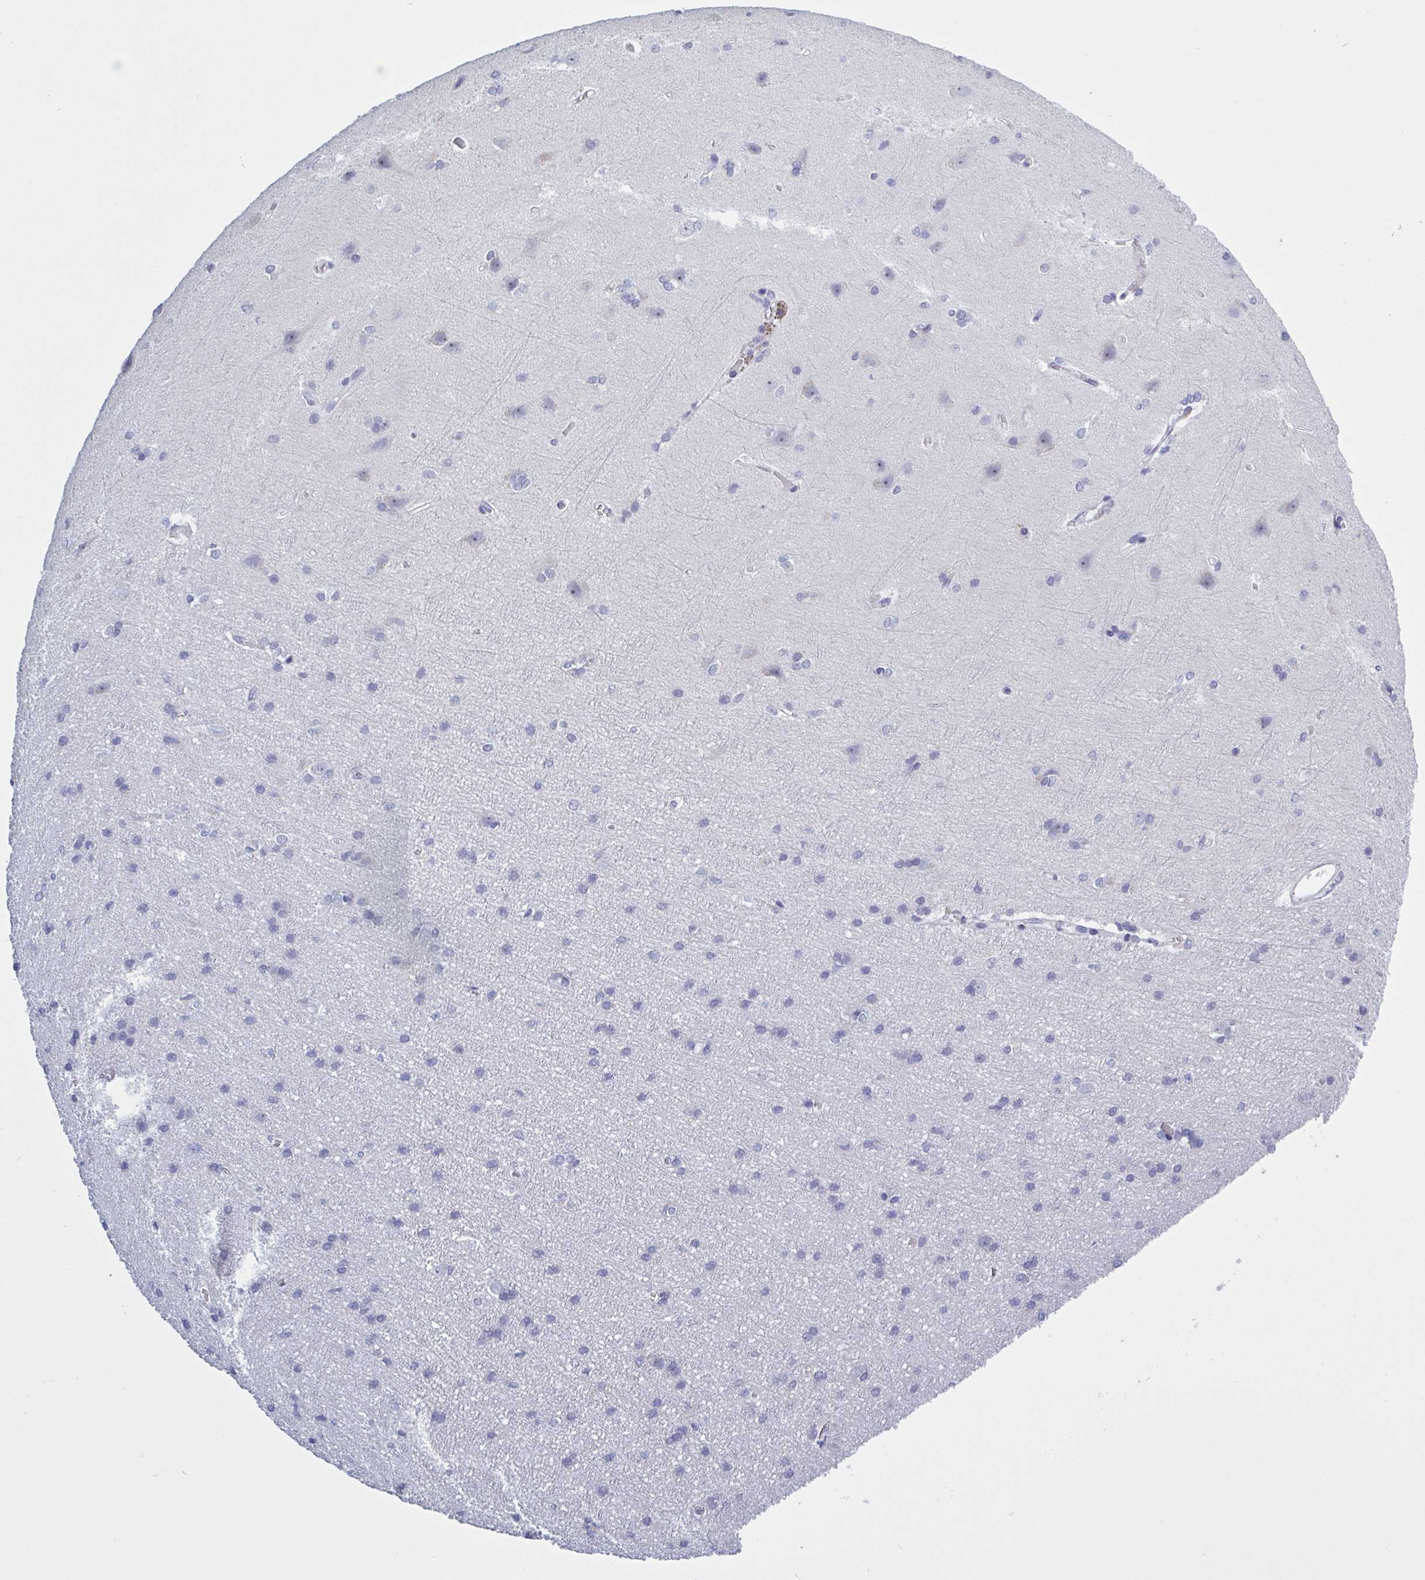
{"staining": {"intensity": "negative", "quantity": "none", "location": "none"}, "tissue": "cerebral cortex", "cell_type": "Endothelial cells", "image_type": "normal", "snomed": [{"axis": "morphology", "description": "Normal tissue, NOS"}, {"axis": "topography", "description": "Cerebral cortex"}], "caption": "Cerebral cortex stained for a protein using immunohistochemistry (IHC) displays no expression endothelial cells.", "gene": "ST14", "patient": {"sex": "male", "age": 37}}